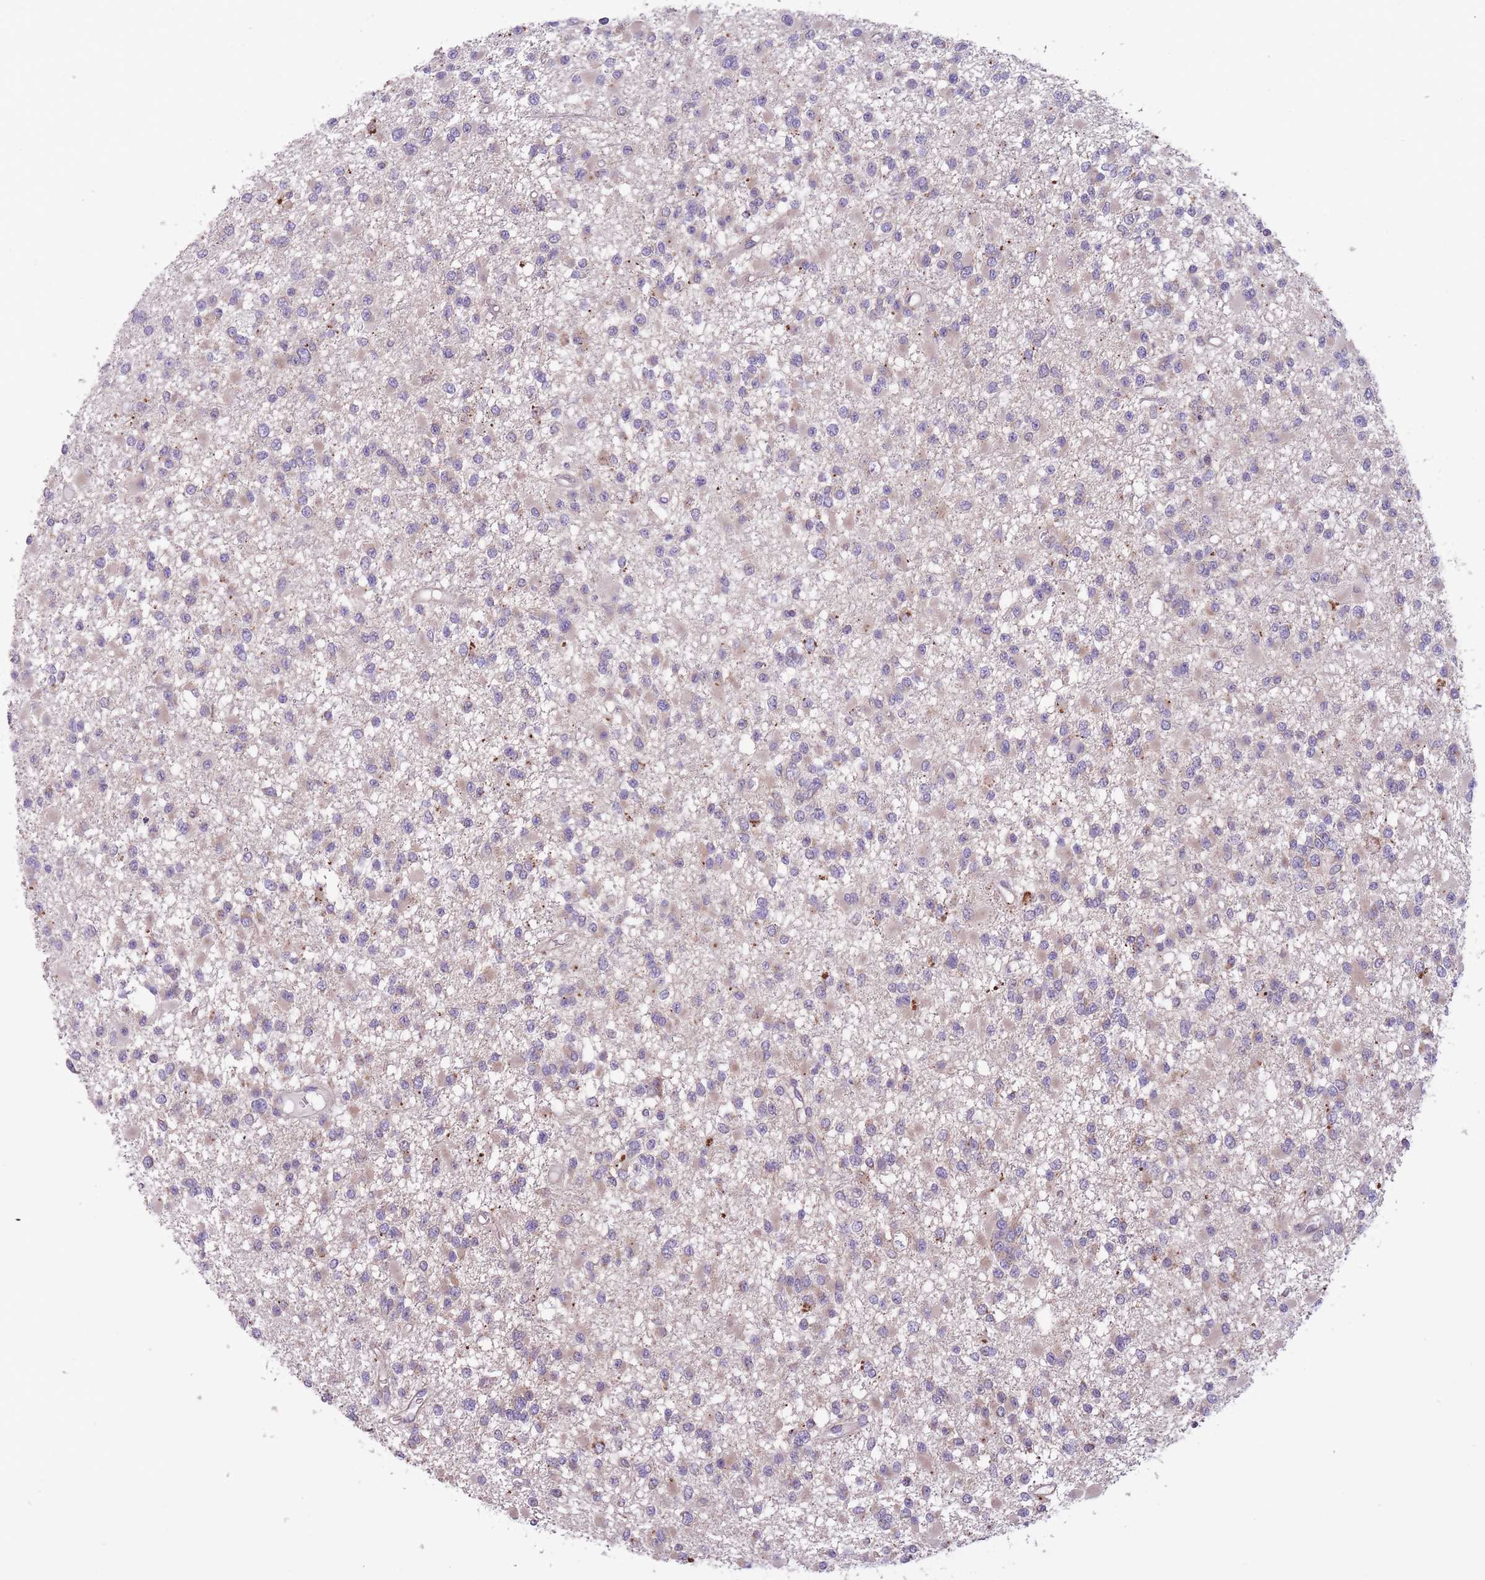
{"staining": {"intensity": "negative", "quantity": "none", "location": "none"}, "tissue": "glioma", "cell_type": "Tumor cells", "image_type": "cancer", "snomed": [{"axis": "morphology", "description": "Glioma, malignant, Low grade"}, {"axis": "topography", "description": "Brain"}], "caption": "High power microscopy photomicrograph of an IHC micrograph of malignant glioma (low-grade), revealing no significant expression in tumor cells.", "gene": "ITPKC", "patient": {"sex": "female", "age": 22}}